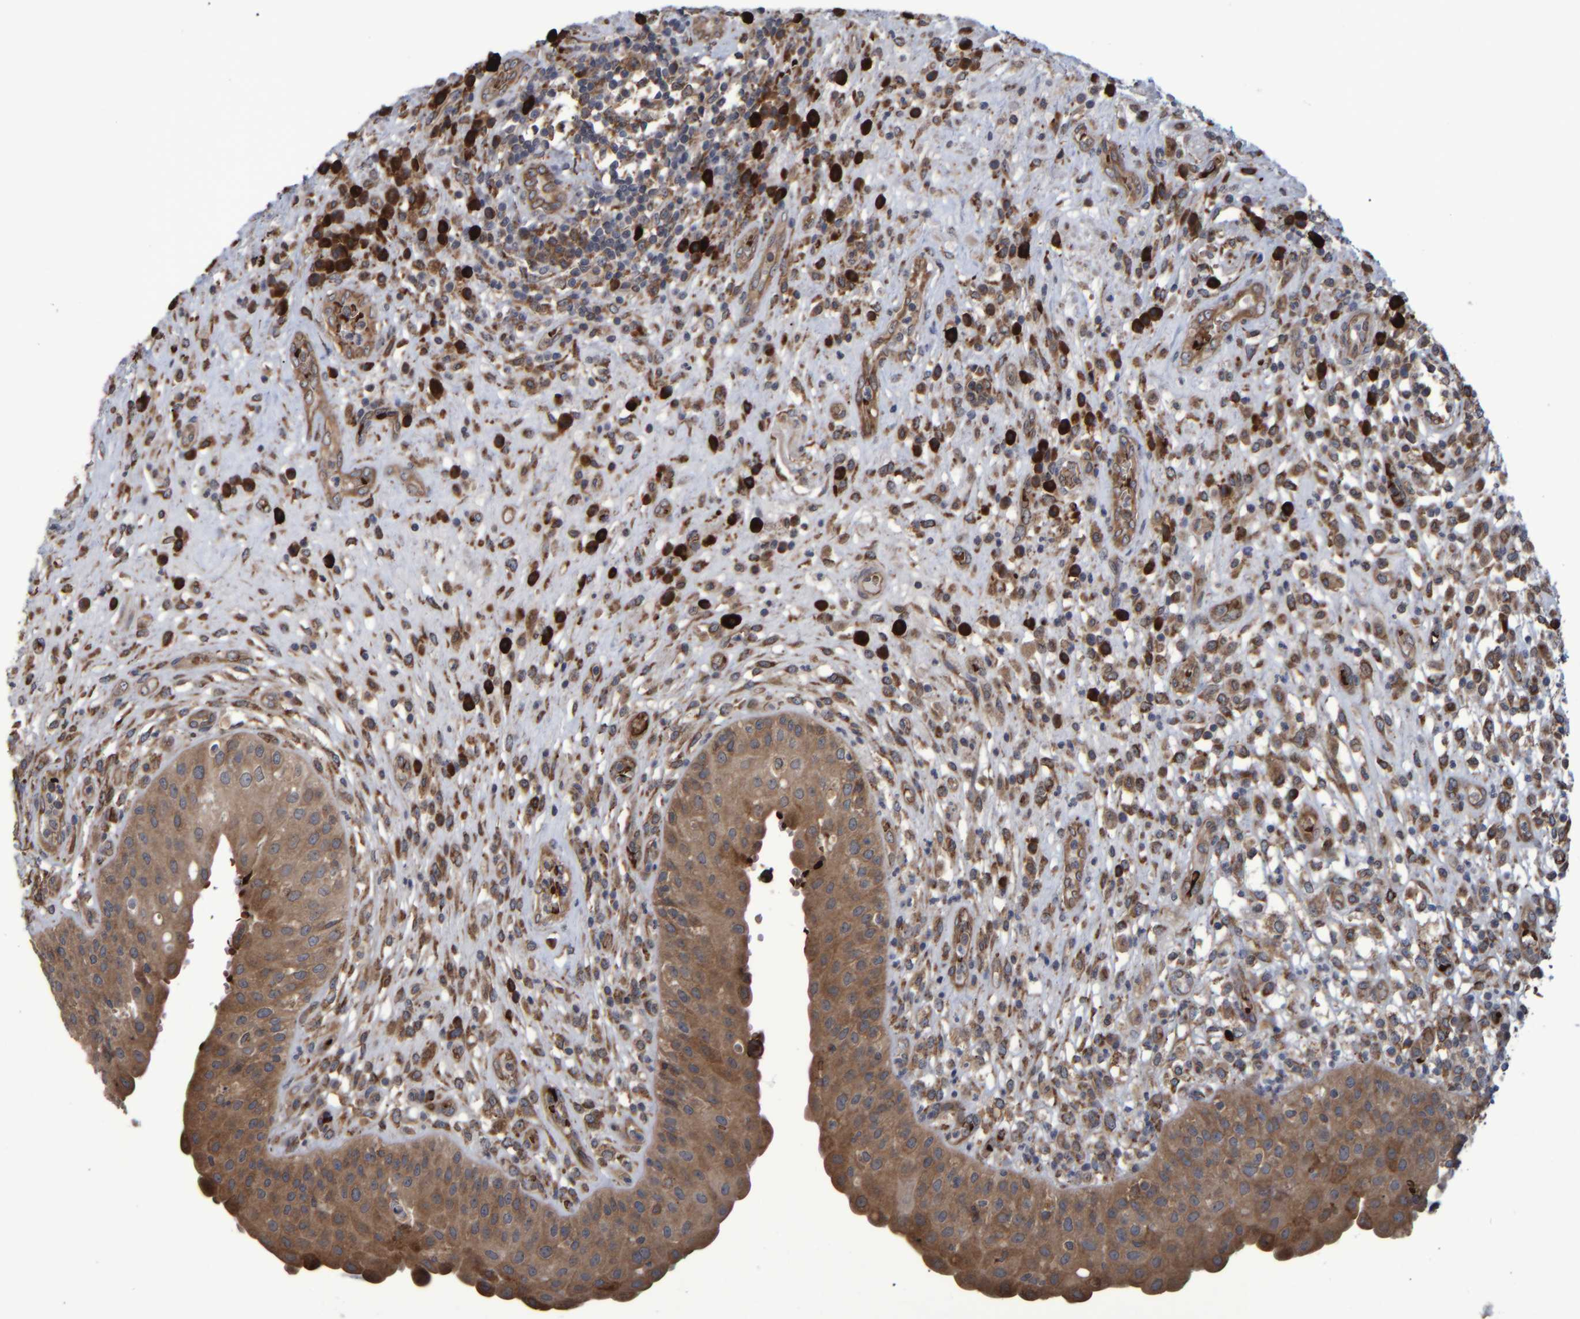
{"staining": {"intensity": "moderate", "quantity": ">75%", "location": "cytoplasmic/membranous"}, "tissue": "urinary bladder", "cell_type": "Urothelial cells", "image_type": "normal", "snomed": [{"axis": "morphology", "description": "Normal tissue, NOS"}, {"axis": "topography", "description": "Urinary bladder"}], "caption": "This image displays normal urinary bladder stained with immunohistochemistry to label a protein in brown. The cytoplasmic/membranous of urothelial cells show moderate positivity for the protein. Nuclei are counter-stained blue.", "gene": "SPAG5", "patient": {"sex": "female", "age": 62}}